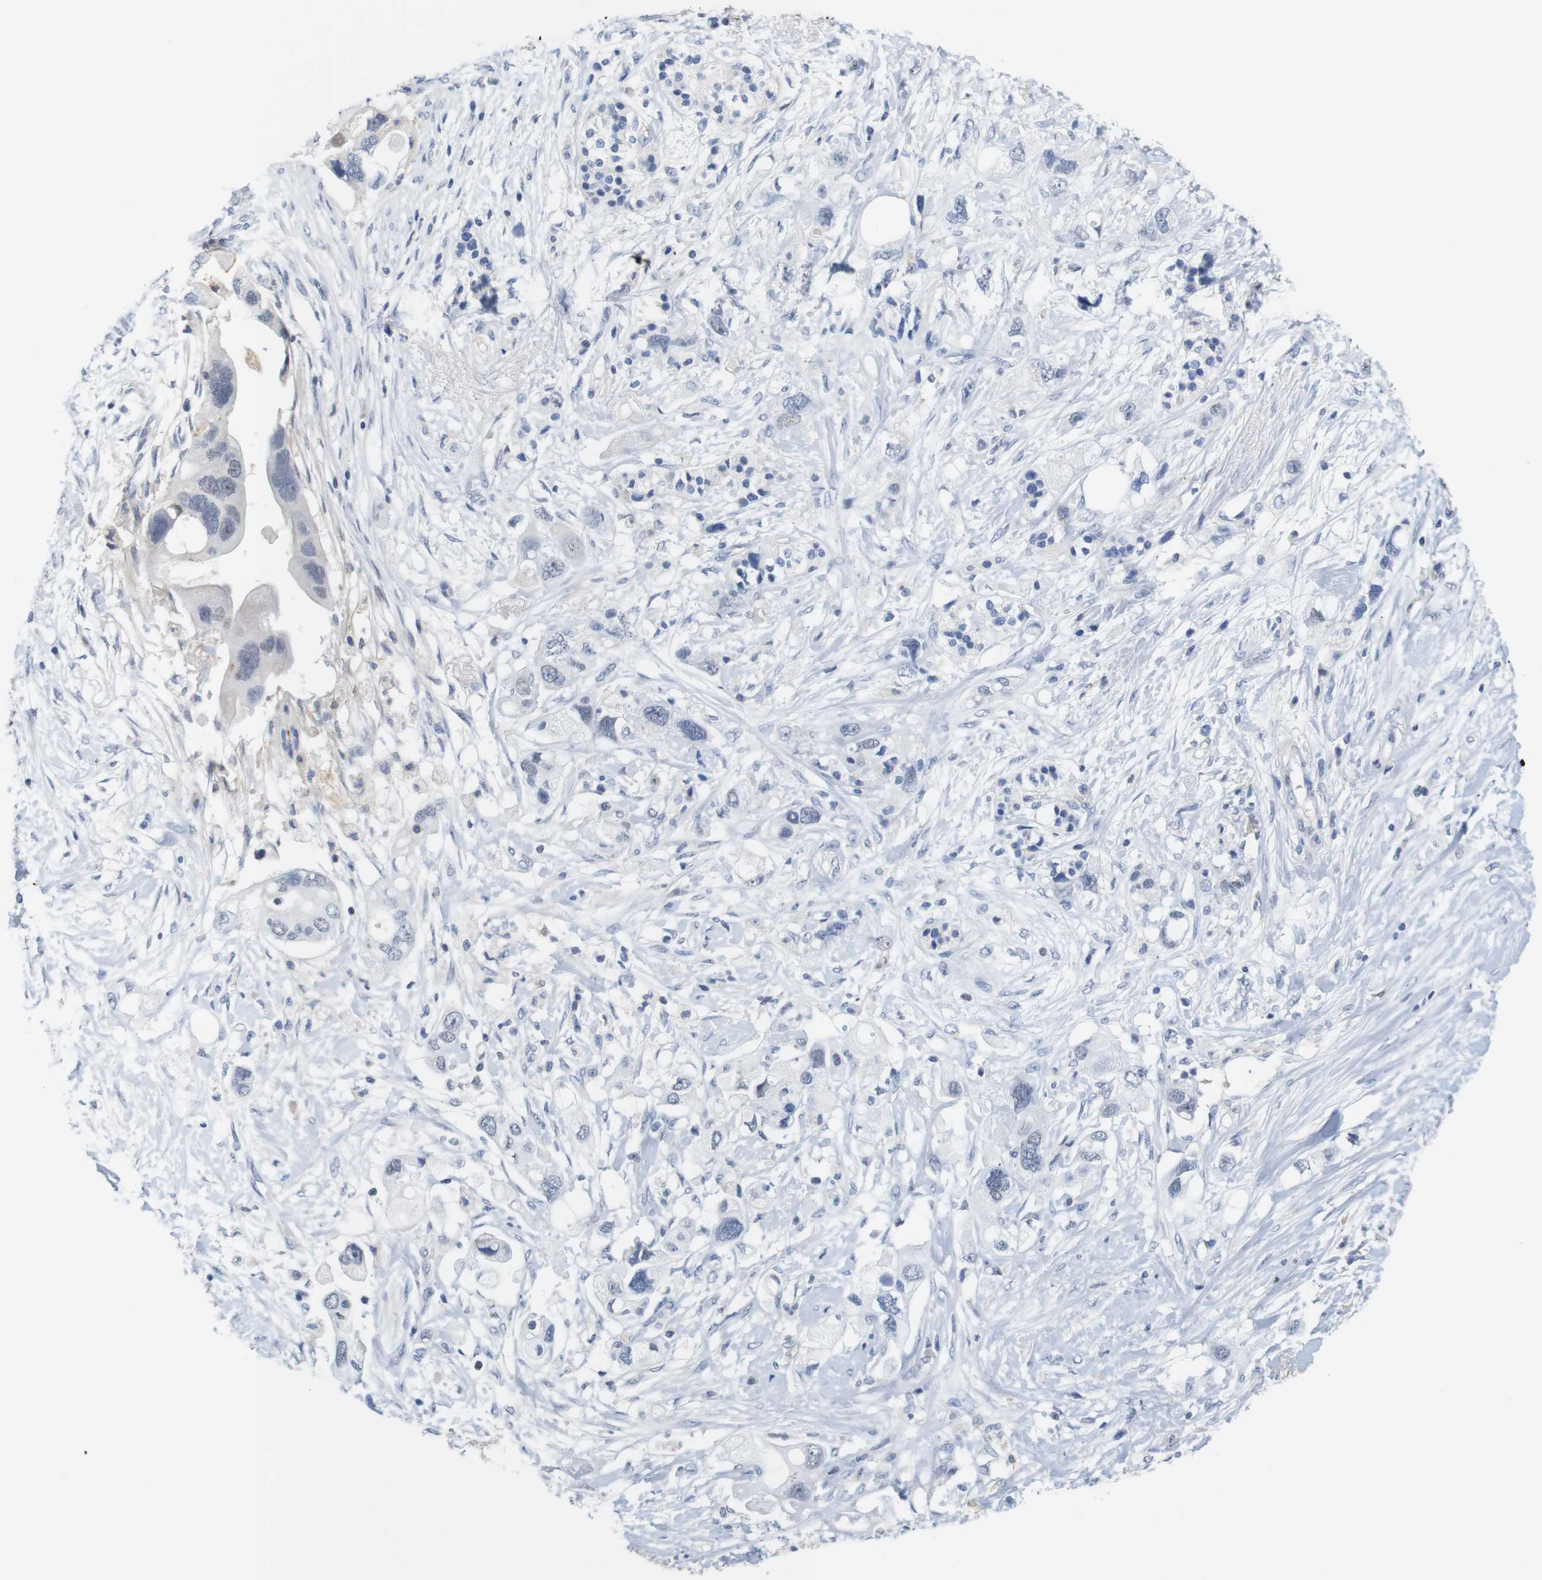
{"staining": {"intensity": "negative", "quantity": "none", "location": "none"}, "tissue": "pancreatic cancer", "cell_type": "Tumor cells", "image_type": "cancer", "snomed": [{"axis": "morphology", "description": "Adenocarcinoma, NOS"}, {"axis": "topography", "description": "Pancreas"}], "caption": "This histopathology image is of adenocarcinoma (pancreatic) stained with immunohistochemistry to label a protein in brown with the nuclei are counter-stained blue. There is no expression in tumor cells.", "gene": "OTOF", "patient": {"sex": "female", "age": 56}}